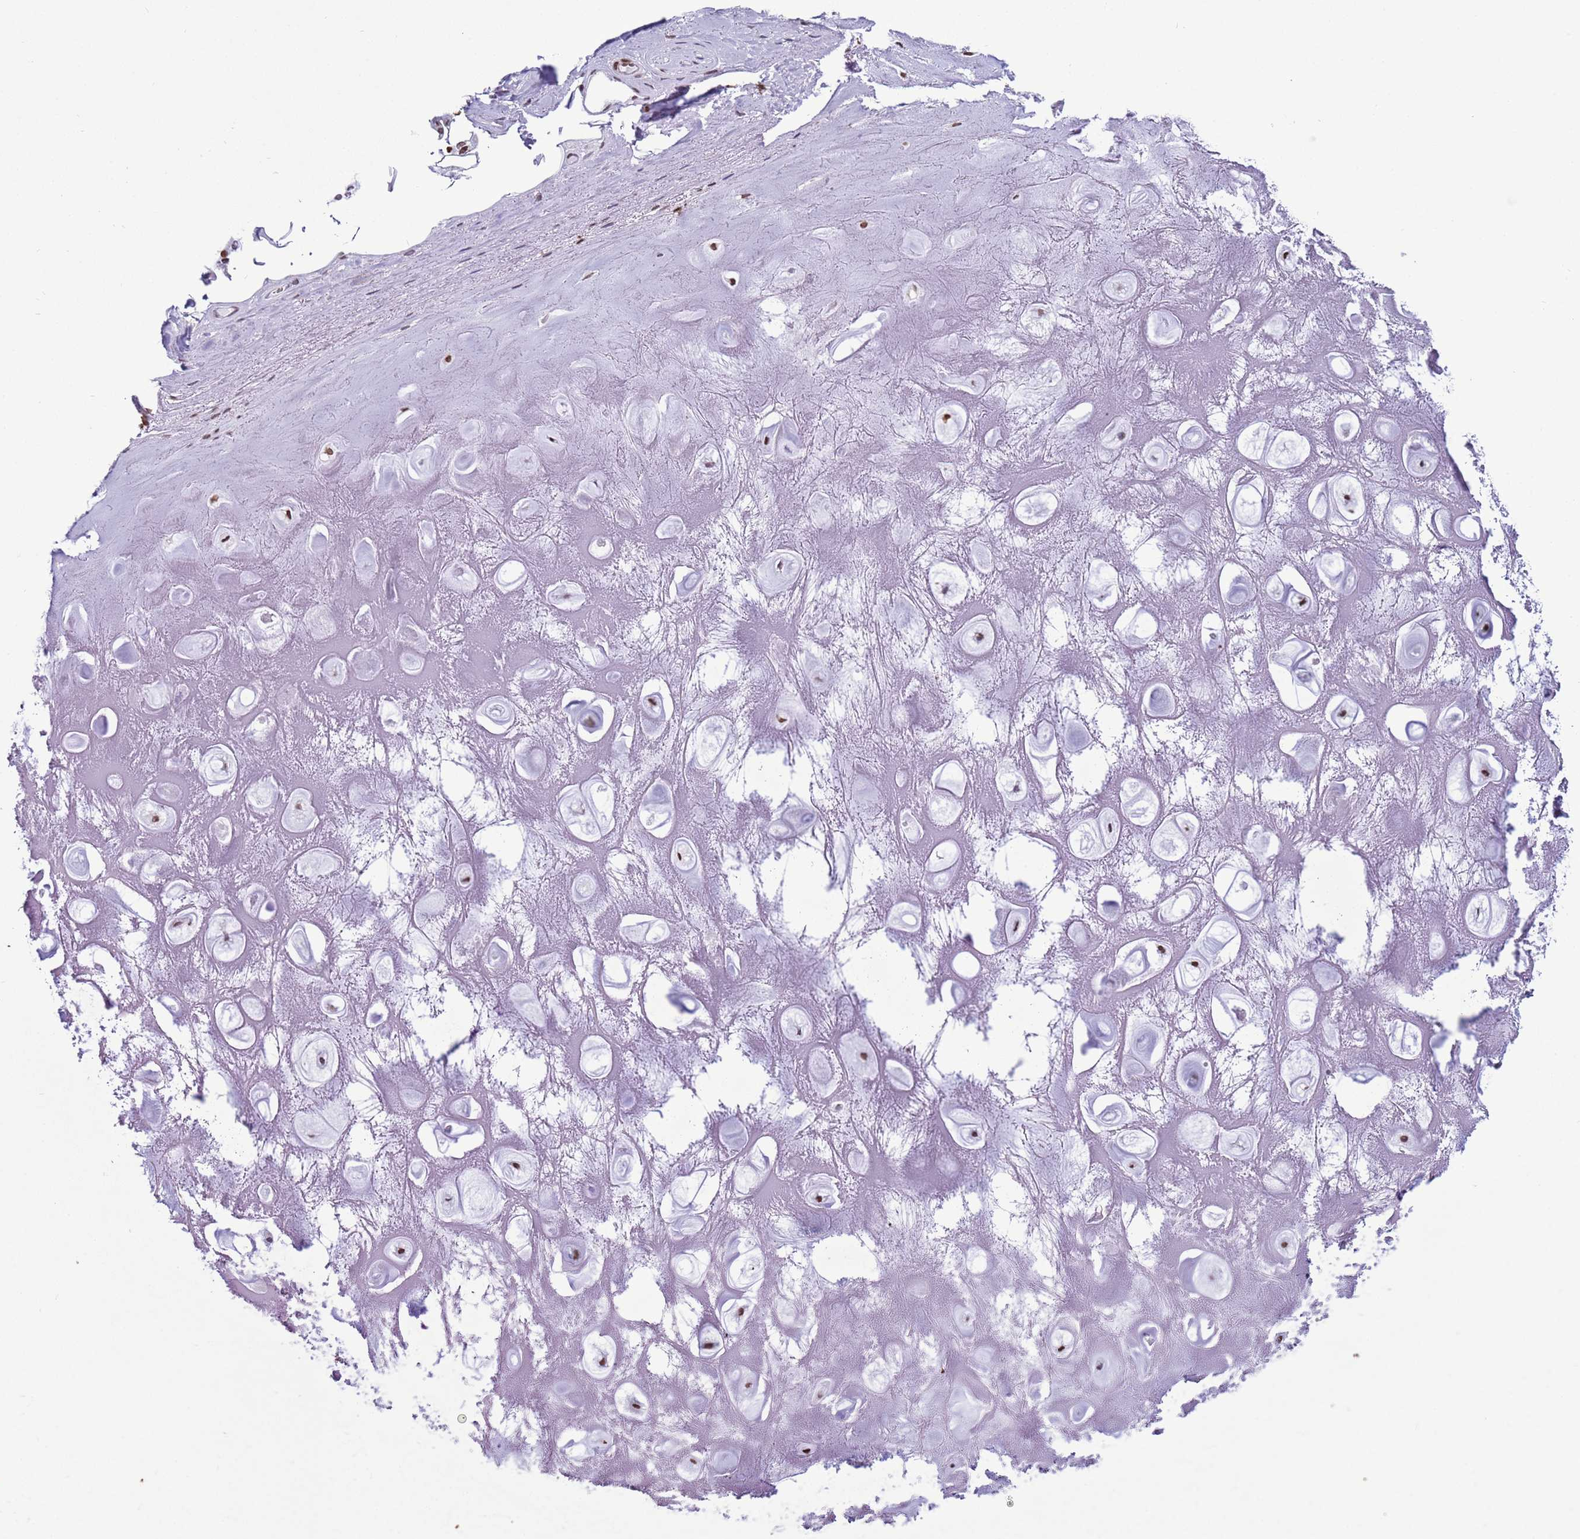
{"staining": {"intensity": "moderate", "quantity": "25%-75%", "location": "nuclear"}, "tissue": "soft tissue", "cell_type": "Chondrocytes", "image_type": "normal", "snomed": [{"axis": "morphology", "description": "Normal tissue, NOS"}, {"axis": "topography", "description": "Cartilage tissue"}], "caption": "Protein staining of normal soft tissue displays moderate nuclear positivity in about 25%-75% of chondrocytes. The staining is performed using DAB (3,3'-diaminobenzidine) brown chromogen to label protein expression. The nuclei are counter-stained blue using hematoxylin.", "gene": "H4C11", "patient": {"sex": "male", "age": 81}}